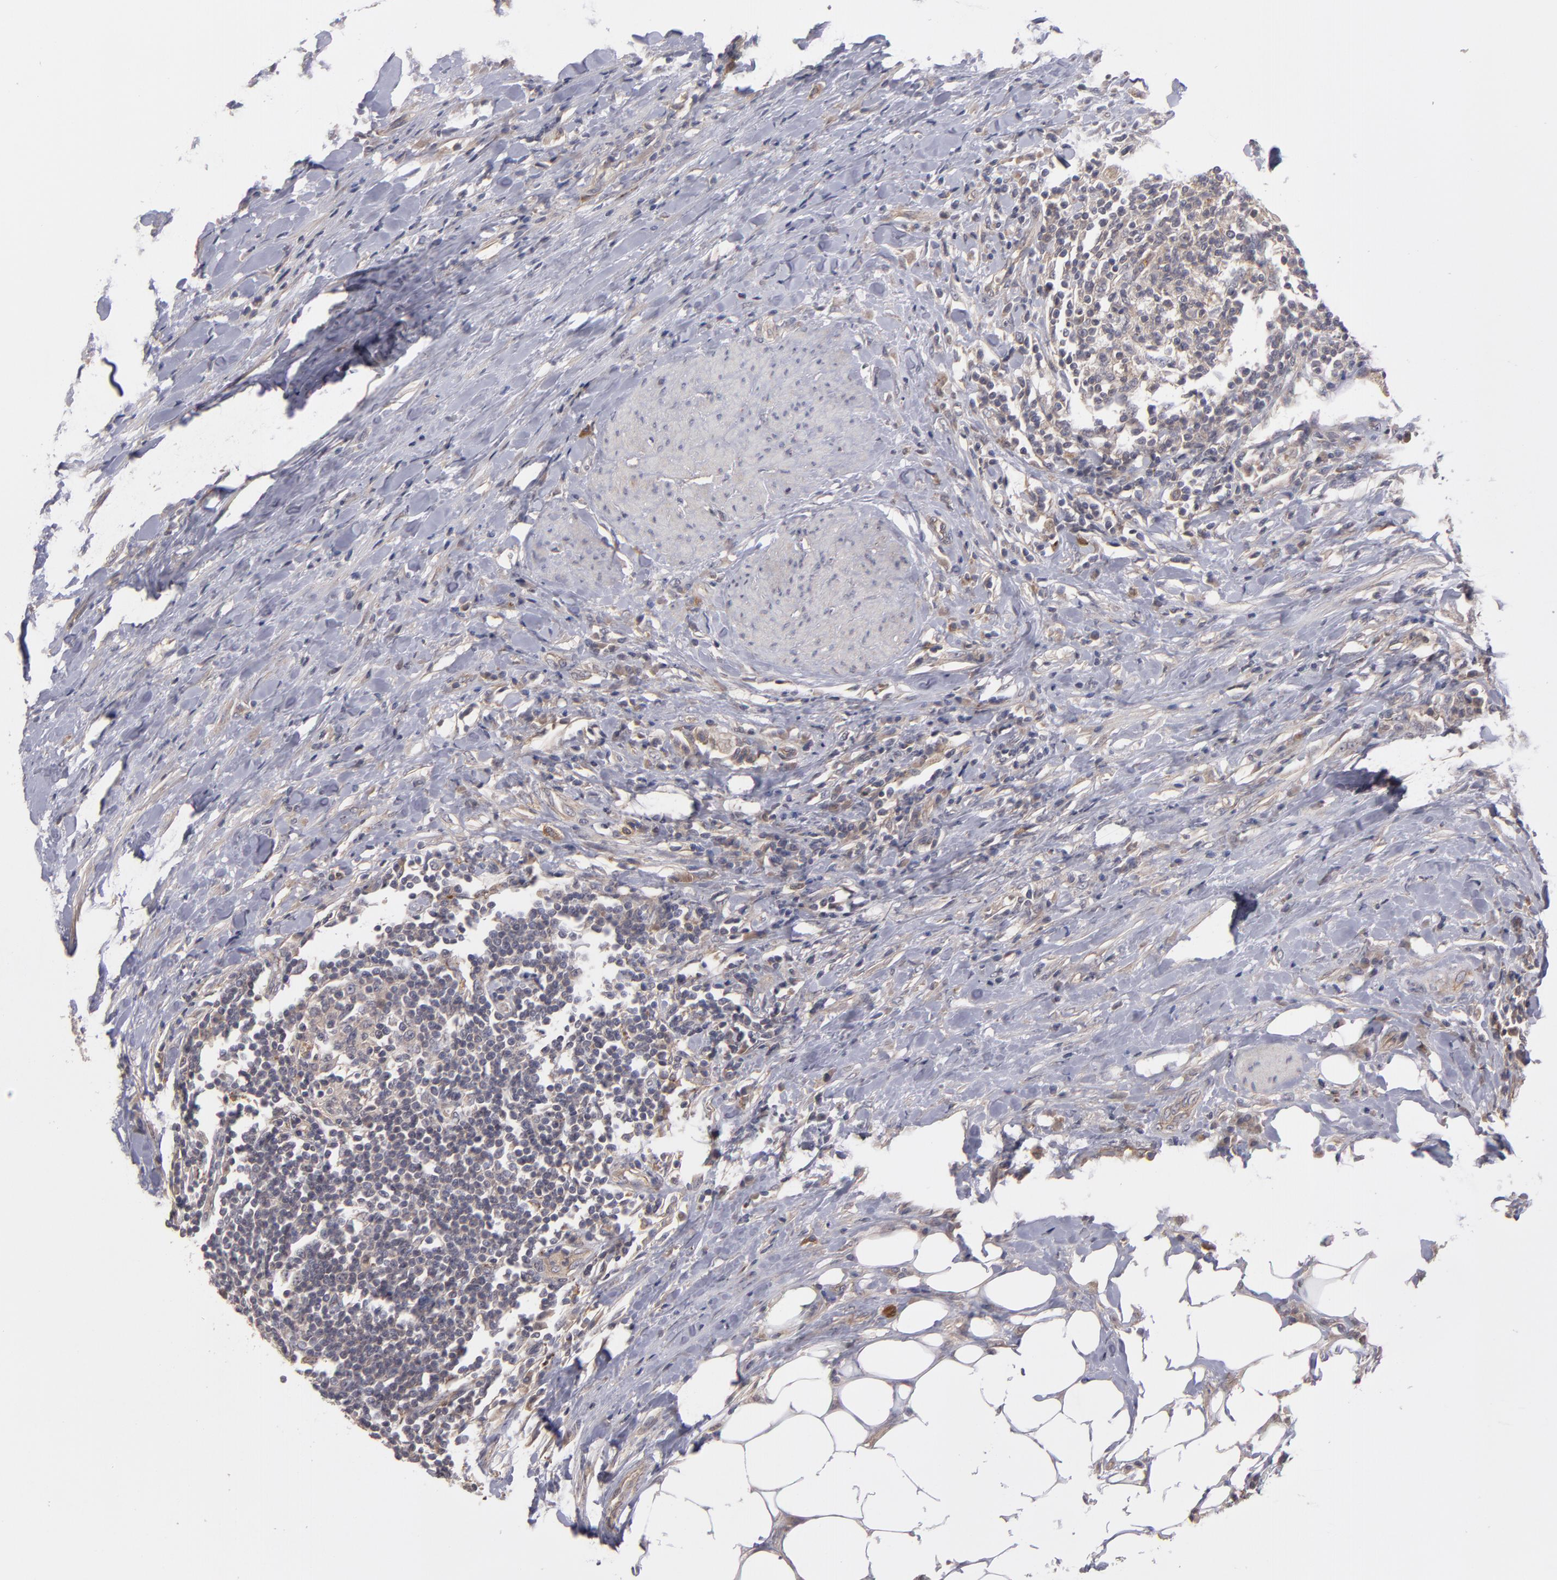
{"staining": {"intensity": "moderate", "quantity": ">75%", "location": "cytoplasmic/membranous"}, "tissue": "urothelial cancer", "cell_type": "Tumor cells", "image_type": "cancer", "snomed": [{"axis": "morphology", "description": "Urothelial carcinoma, High grade"}, {"axis": "topography", "description": "Urinary bladder"}], "caption": "The histopathology image exhibits a brown stain indicating the presence of a protein in the cytoplasmic/membranous of tumor cells in high-grade urothelial carcinoma. Nuclei are stained in blue.", "gene": "CTSO", "patient": {"sex": "male", "age": 61}}